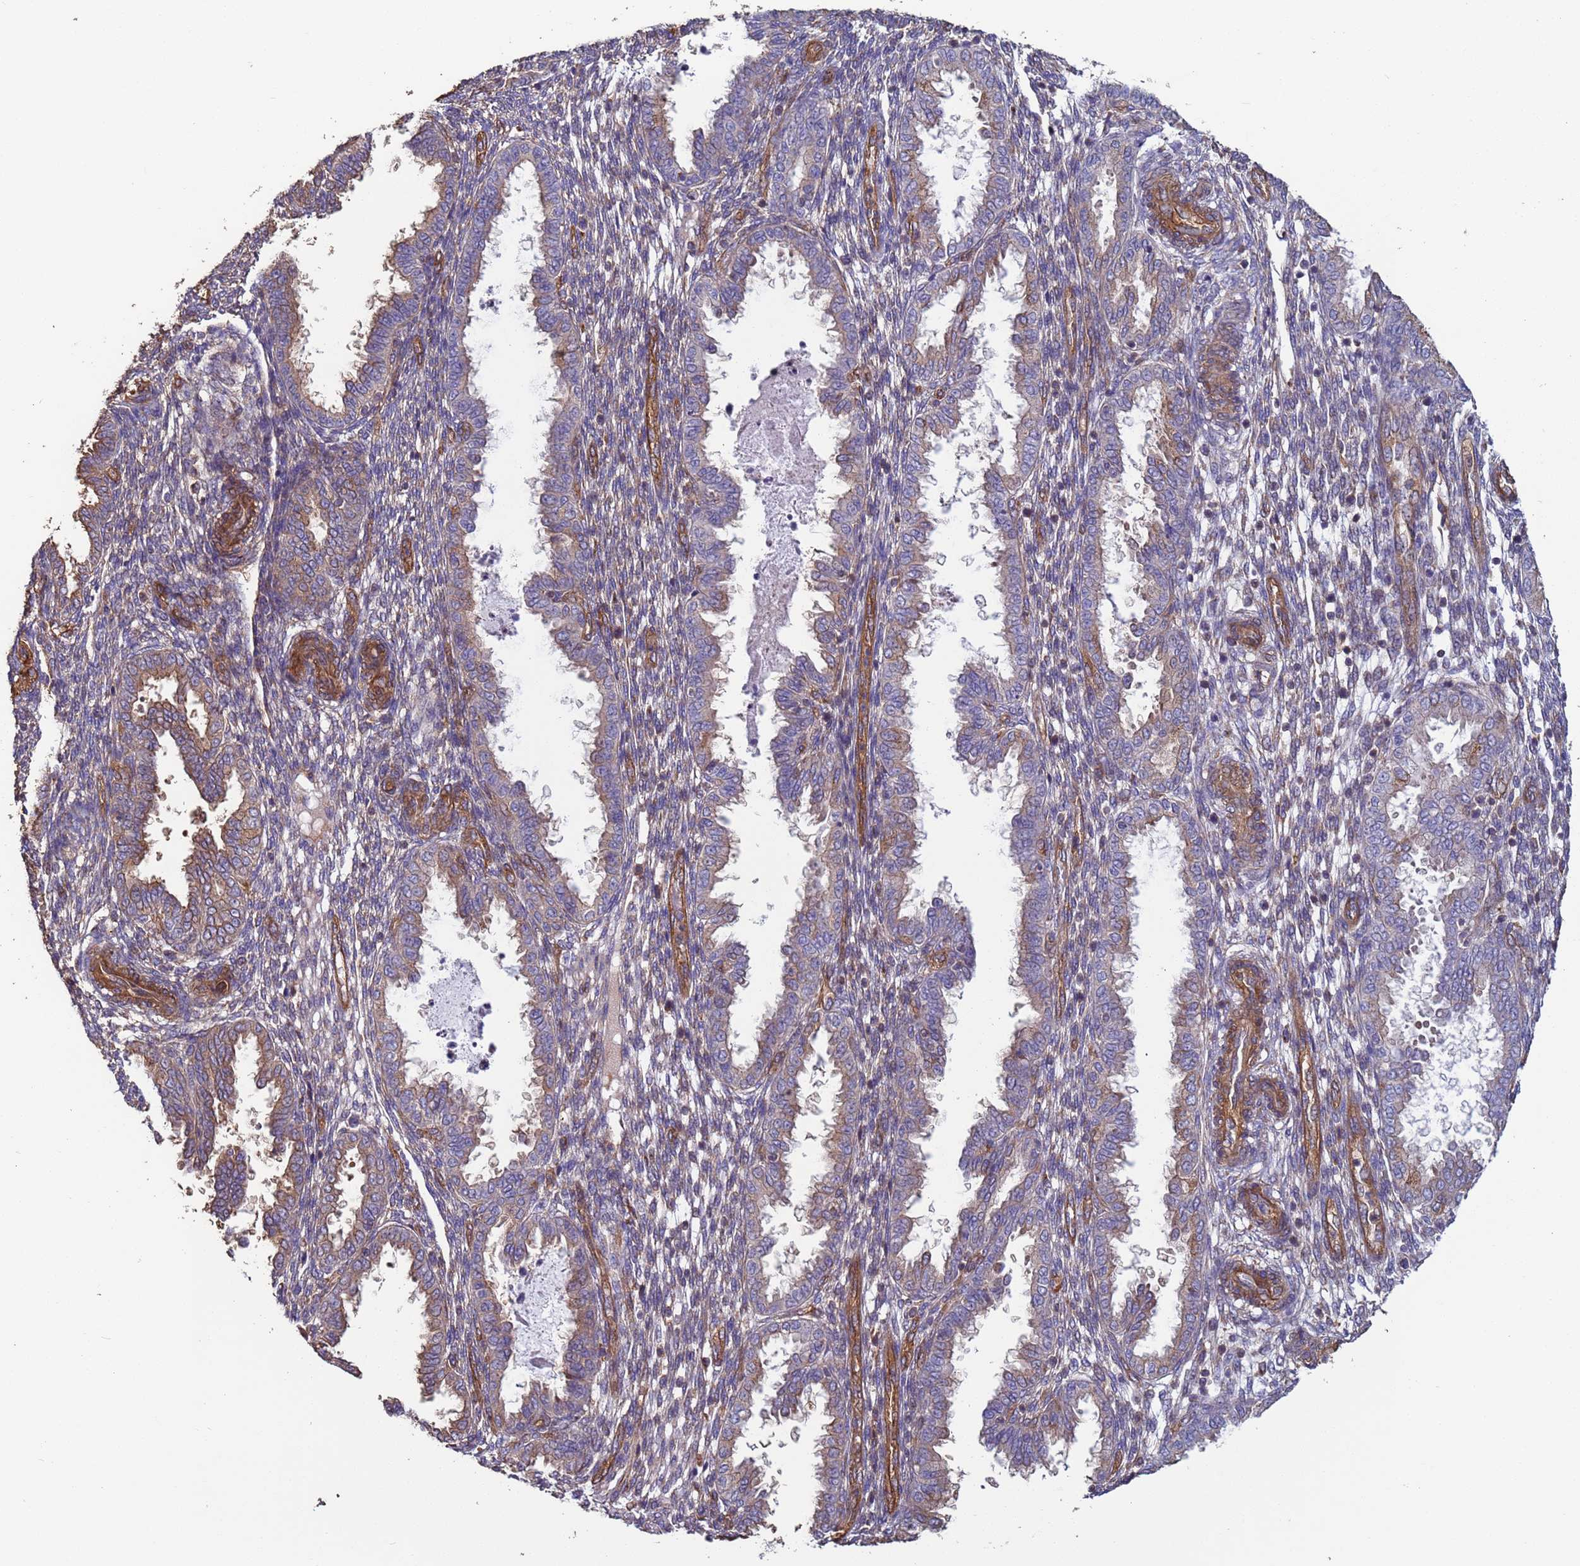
{"staining": {"intensity": "weak", "quantity": "25%-75%", "location": "cytoplasmic/membranous"}, "tissue": "endometrium", "cell_type": "Cells in endometrial stroma", "image_type": "normal", "snomed": [{"axis": "morphology", "description": "Normal tissue, NOS"}, {"axis": "topography", "description": "Endometrium"}], "caption": "Approximately 25%-75% of cells in endometrial stroma in normal human endometrium display weak cytoplasmic/membranous protein expression as visualized by brown immunohistochemical staining.", "gene": "ZBTB39", "patient": {"sex": "female", "age": 33}}